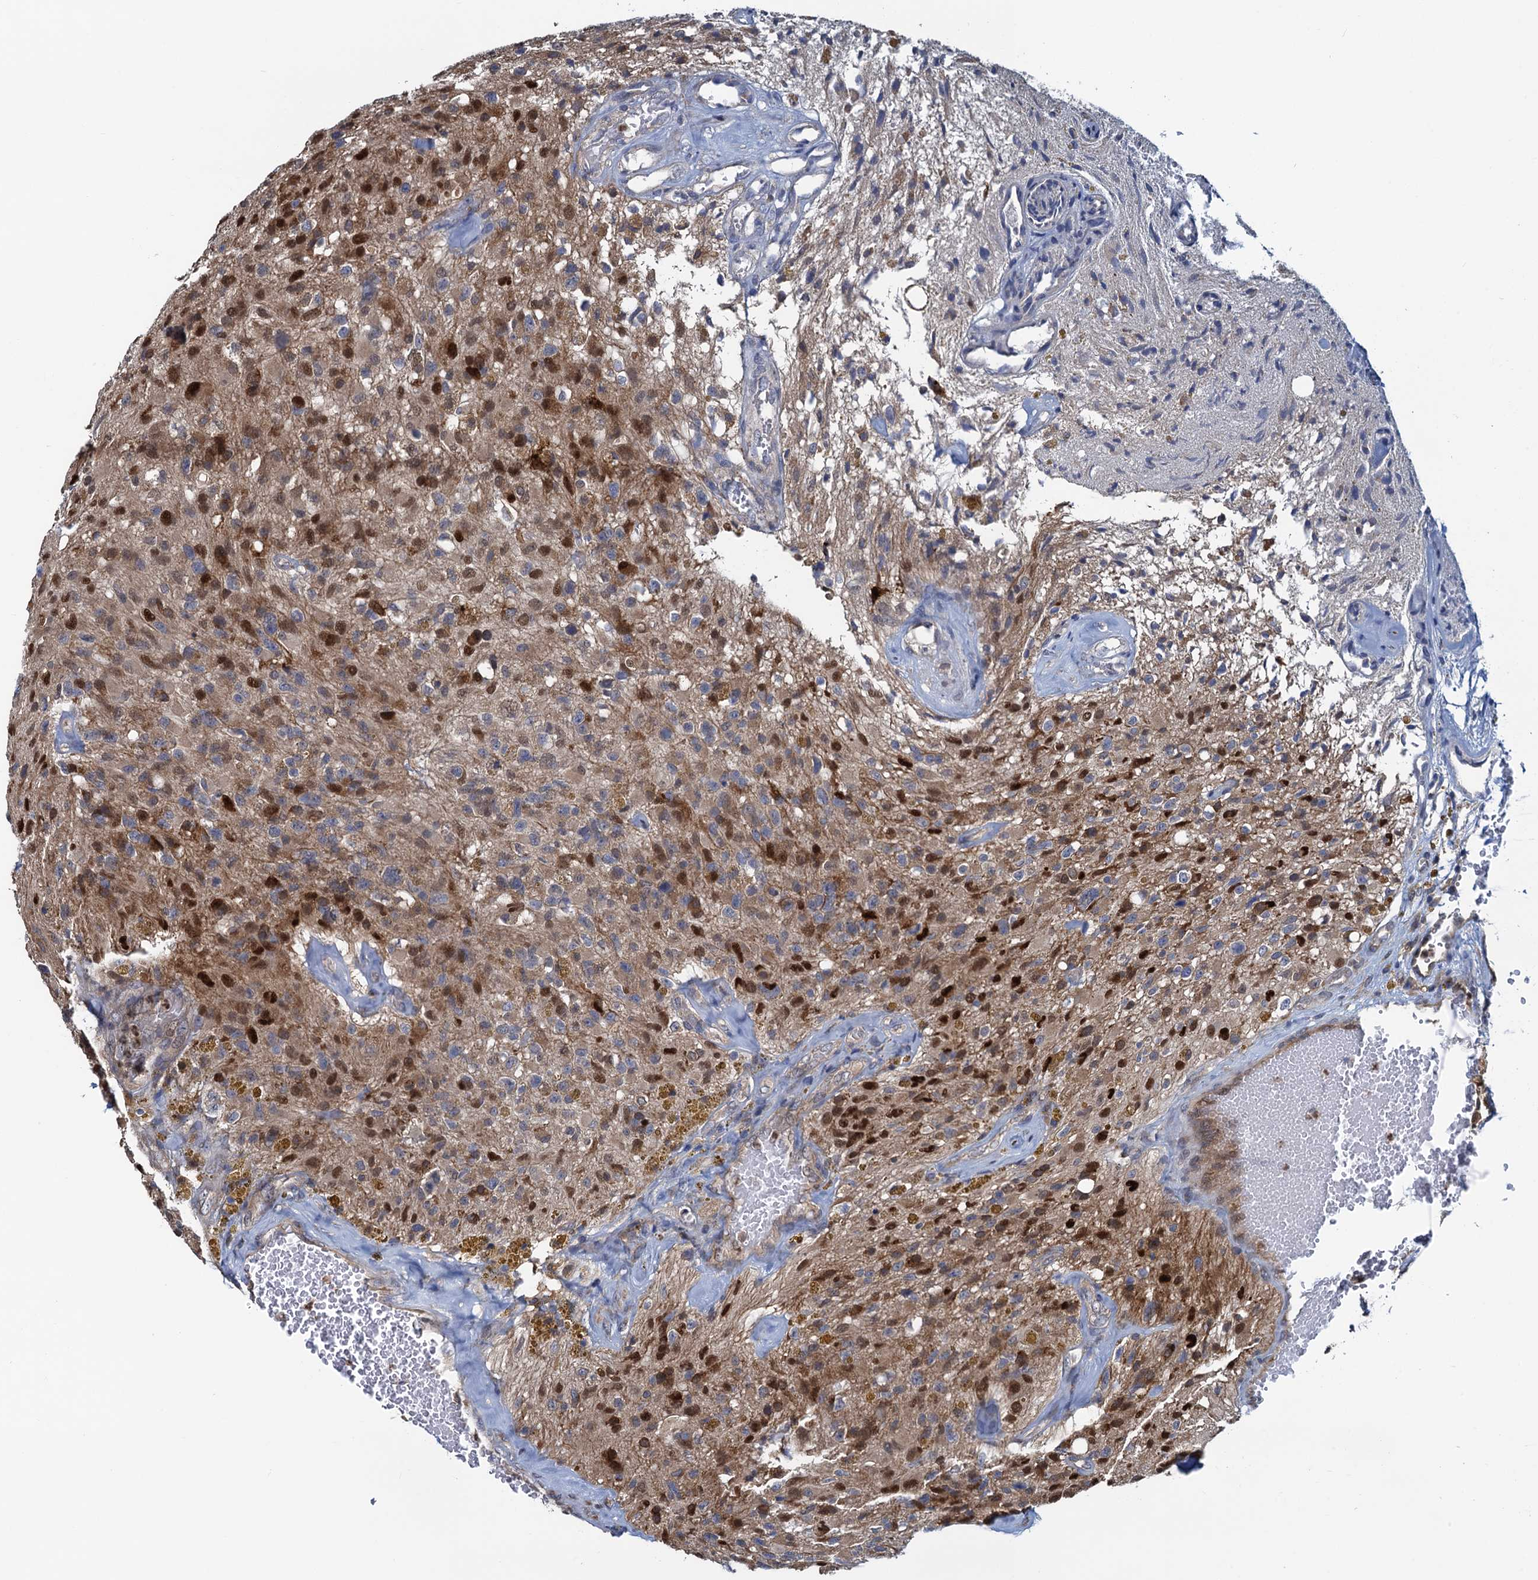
{"staining": {"intensity": "moderate", "quantity": ">75%", "location": "cytoplasmic/membranous,nuclear"}, "tissue": "glioma", "cell_type": "Tumor cells", "image_type": "cancer", "snomed": [{"axis": "morphology", "description": "Glioma, malignant, High grade"}, {"axis": "topography", "description": "Brain"}], "caption": "An image showing moderate cytoplasmic/membranous and nuclear positivity in approximately >75% of tumor cells in high-grade glioma (malignant), as visualized by brown immunohistochemical staining.", "gene": "RNF125", "patient": {"sex": "male", "age": 69}}